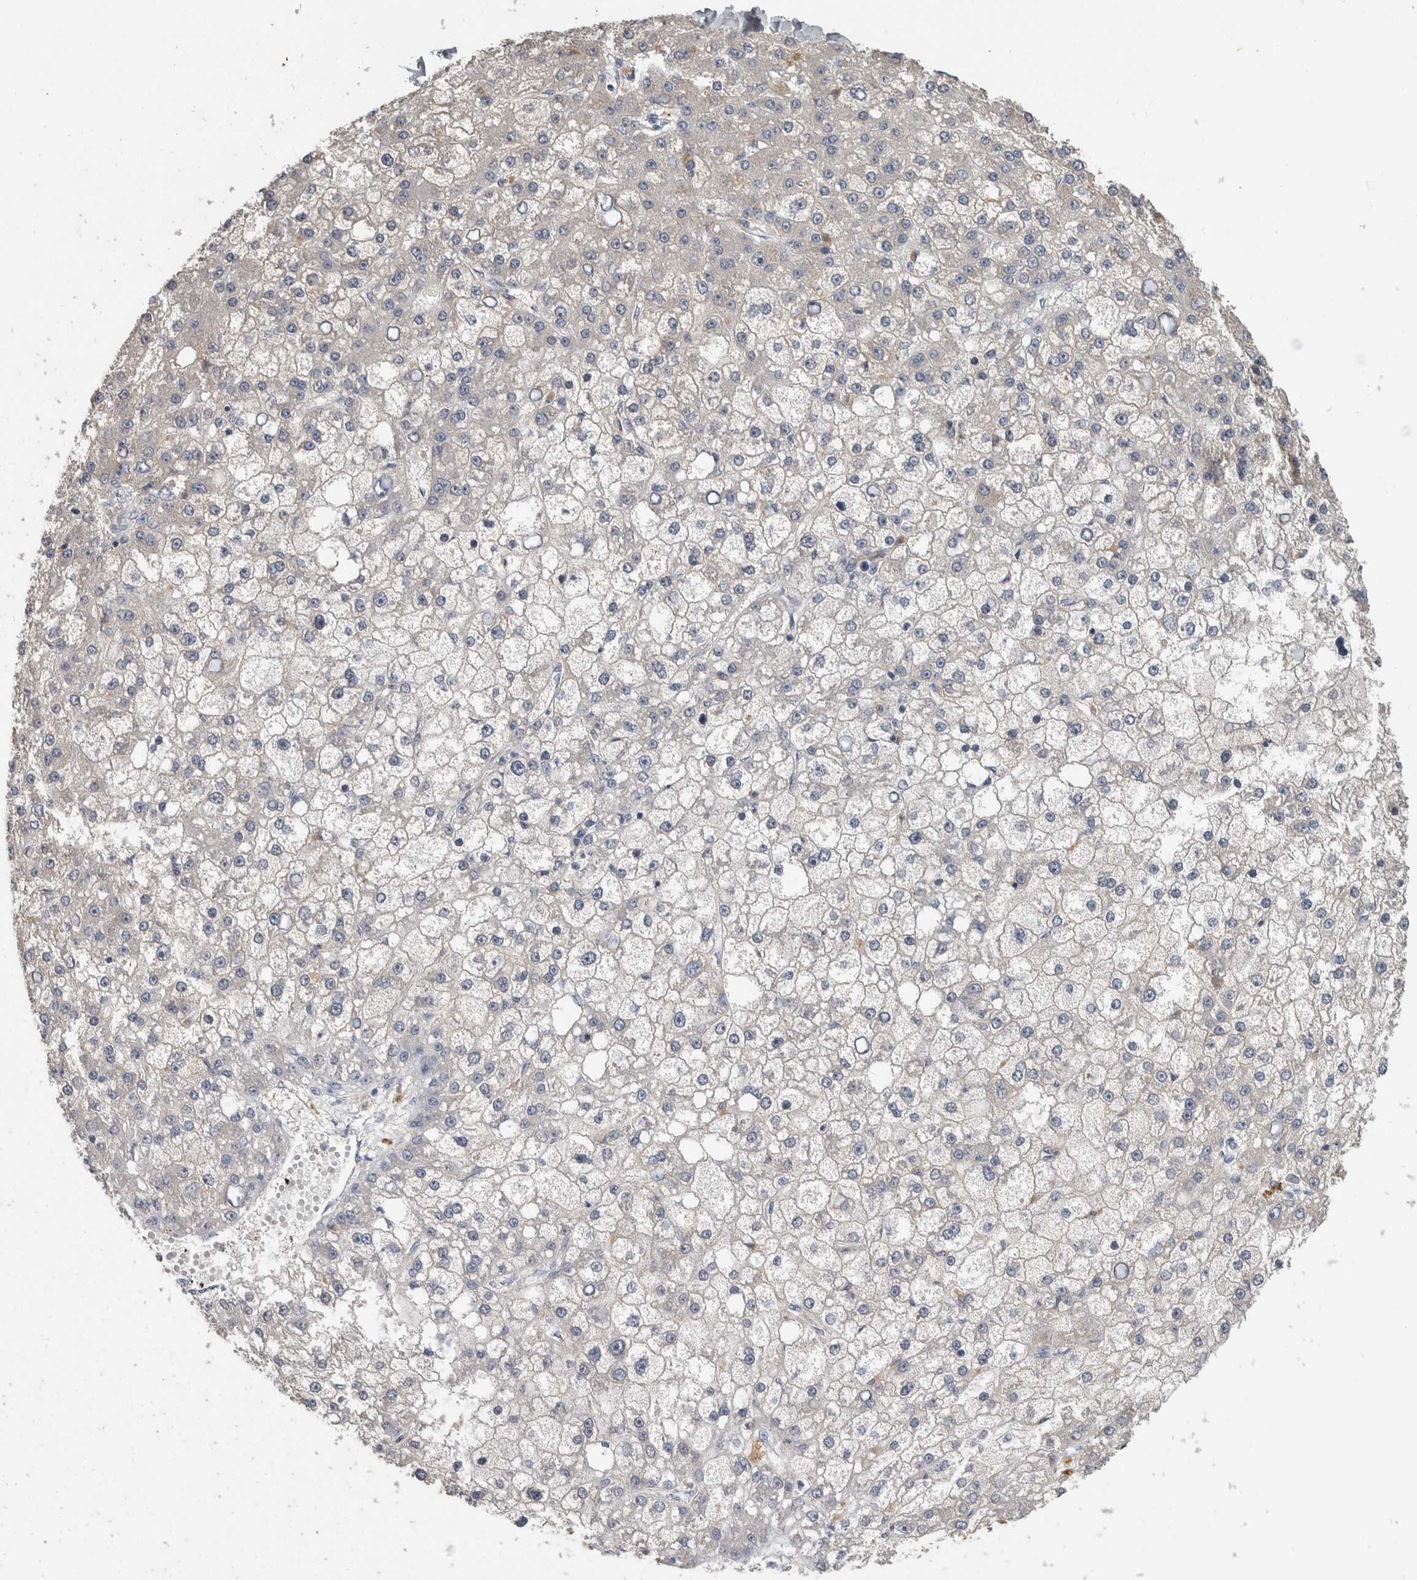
{"staining": {"intensity": "negative", "quantity": "none", "location": "none"}, "tissue": "liver cancer", "cell_type": "Tumor cells", "image_type": "cancer", "snomed": [{"axis": "morphology", "description": "Carcinoma, Hepatocellular, NOS"}, {"axis": "topography", "description": "Liver"}], "caption": "The histopathology image demonstrates no staining of tumor cells in hepatocellular carcinoma (liver). The staining is performed using DAB brown chromogen with nuclei counter-stained in using hematoxylin.", "gene": "SLC22A11", "patient": {"sex": "male", "age": 67}}